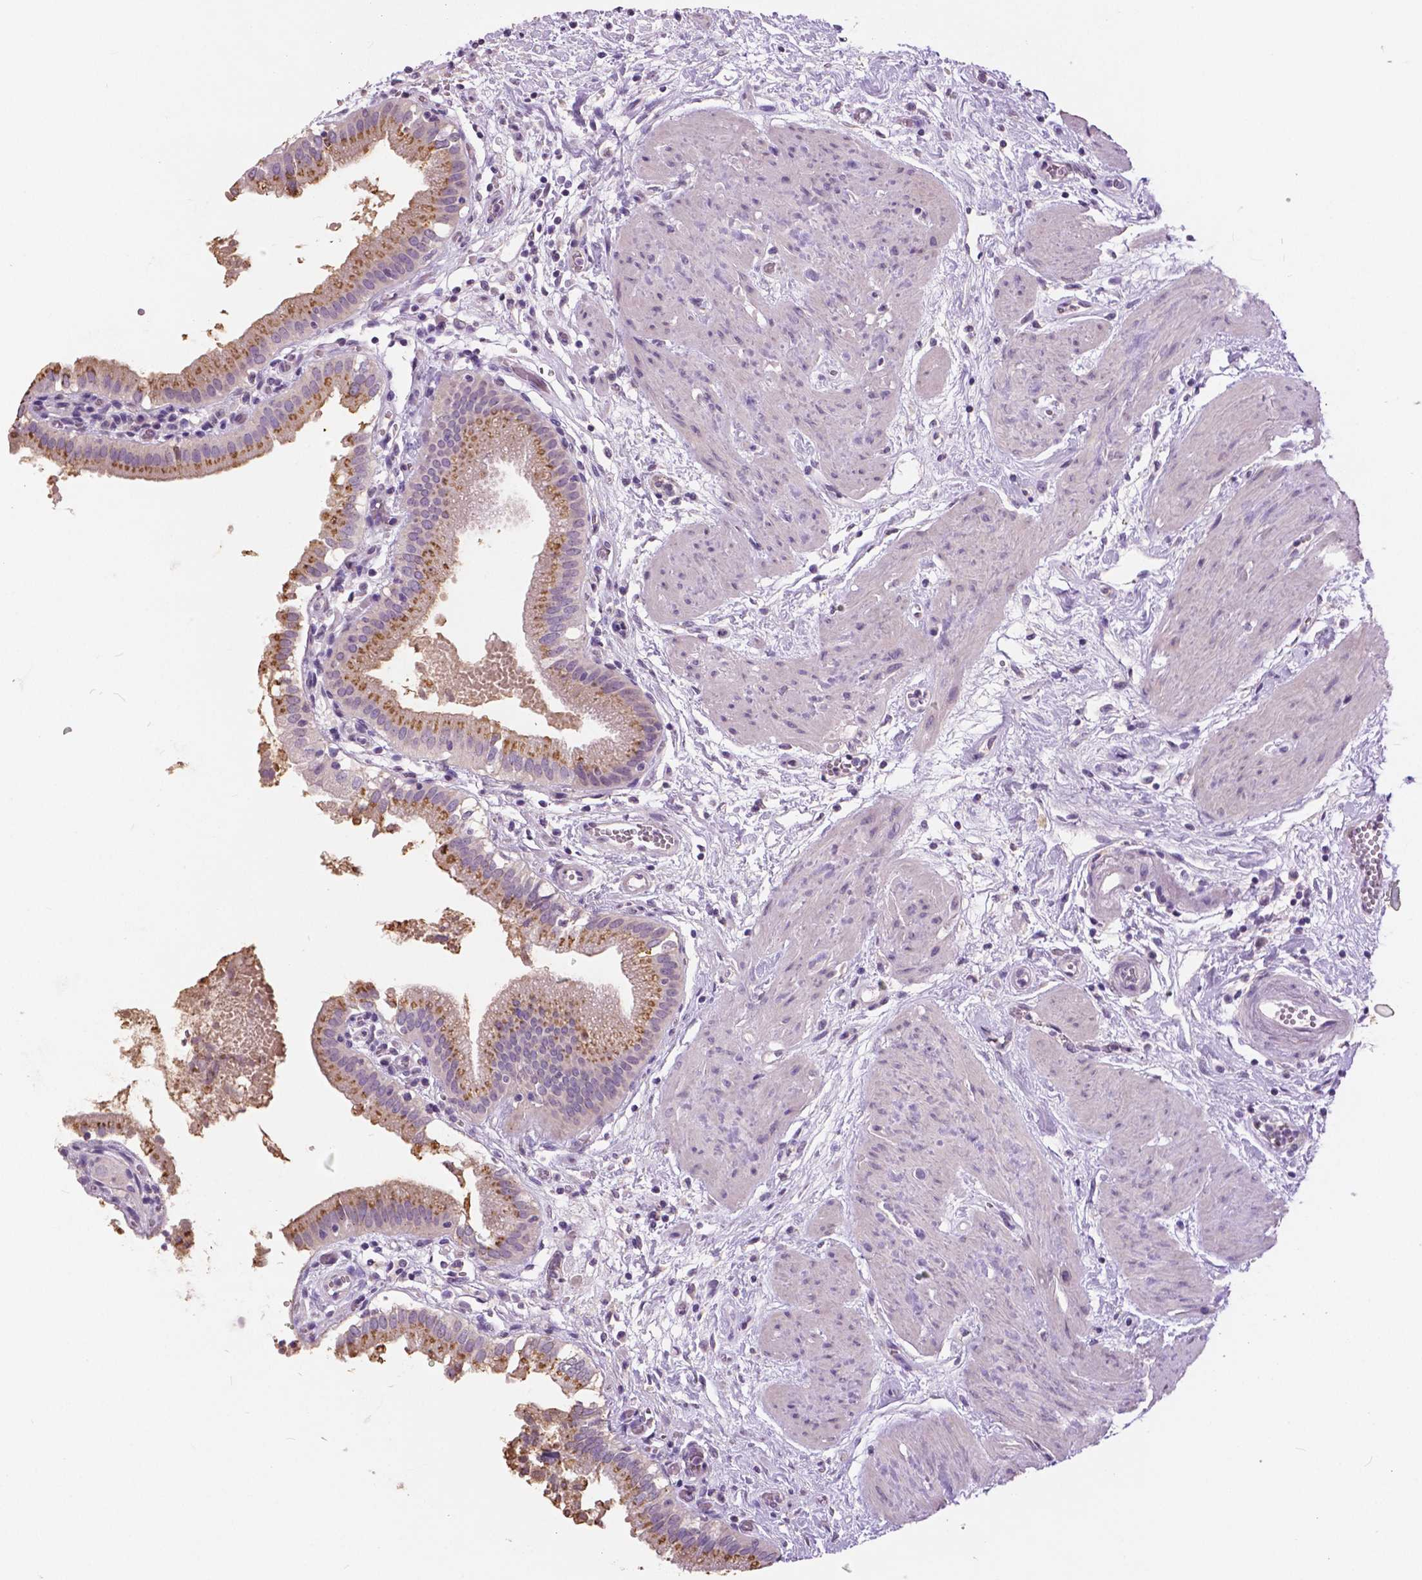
{"staining": {"intensity": "moderate", "quantity": "25%-75%", "location": "cytoplasmic/membranous"}, "tissue": "gallbladder", "cell_type": "Glandular cells", "image_type": "normal", "snomed": [{"axis": "morphology", "description": "Normal tissue, NOS"}, {"axis": "topography", "description": "Gallbladder"}], "caption": "About 25%-75% of glandular cells in unremarkable human gallbladder demonstrate moderate cytoplasmic/membranous protein staining as visualized by brown immunohistochemical staining.", "gene": "GRIN2A", "patient": {"sex": "female", "age": 65}}